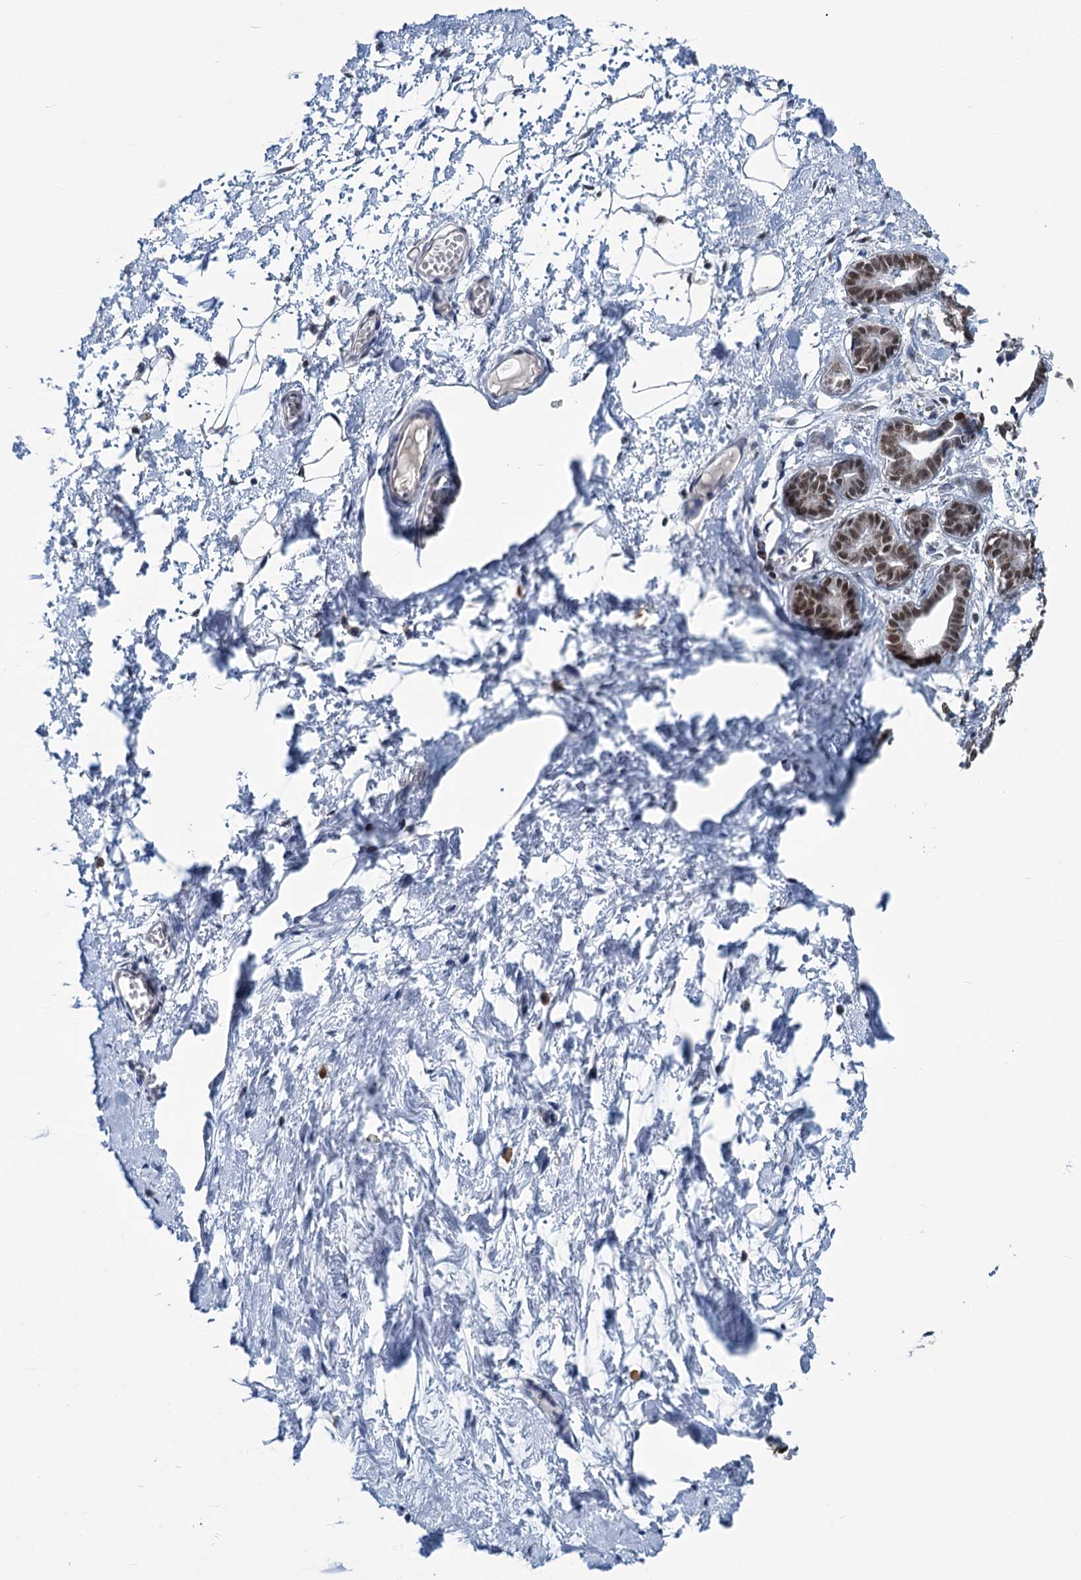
{"staining": {"intensity": "negative", "quantity": "none", "location": "none"}, "tissue": "breast", "cell_type": "Adipocytes", "image_type": "normal", "snomed": [{"axis": "morphology", "description": "Normal tissue, NOS"}, {"axis": "topography", "description": "Breast"}], "caption": "The immunohistochemistry (IHC) photomicrograph has no significant staining in adipocytes of breast. (Stains: DAB (3,3'-diaminobenzidine) immunohistochemistry (IHC) with hematoxylin counter stain, Microscopy: brightfield microscopy at high magnification).", "gene": "MORN3", "patient": {"sex": "female", "age": 27}}